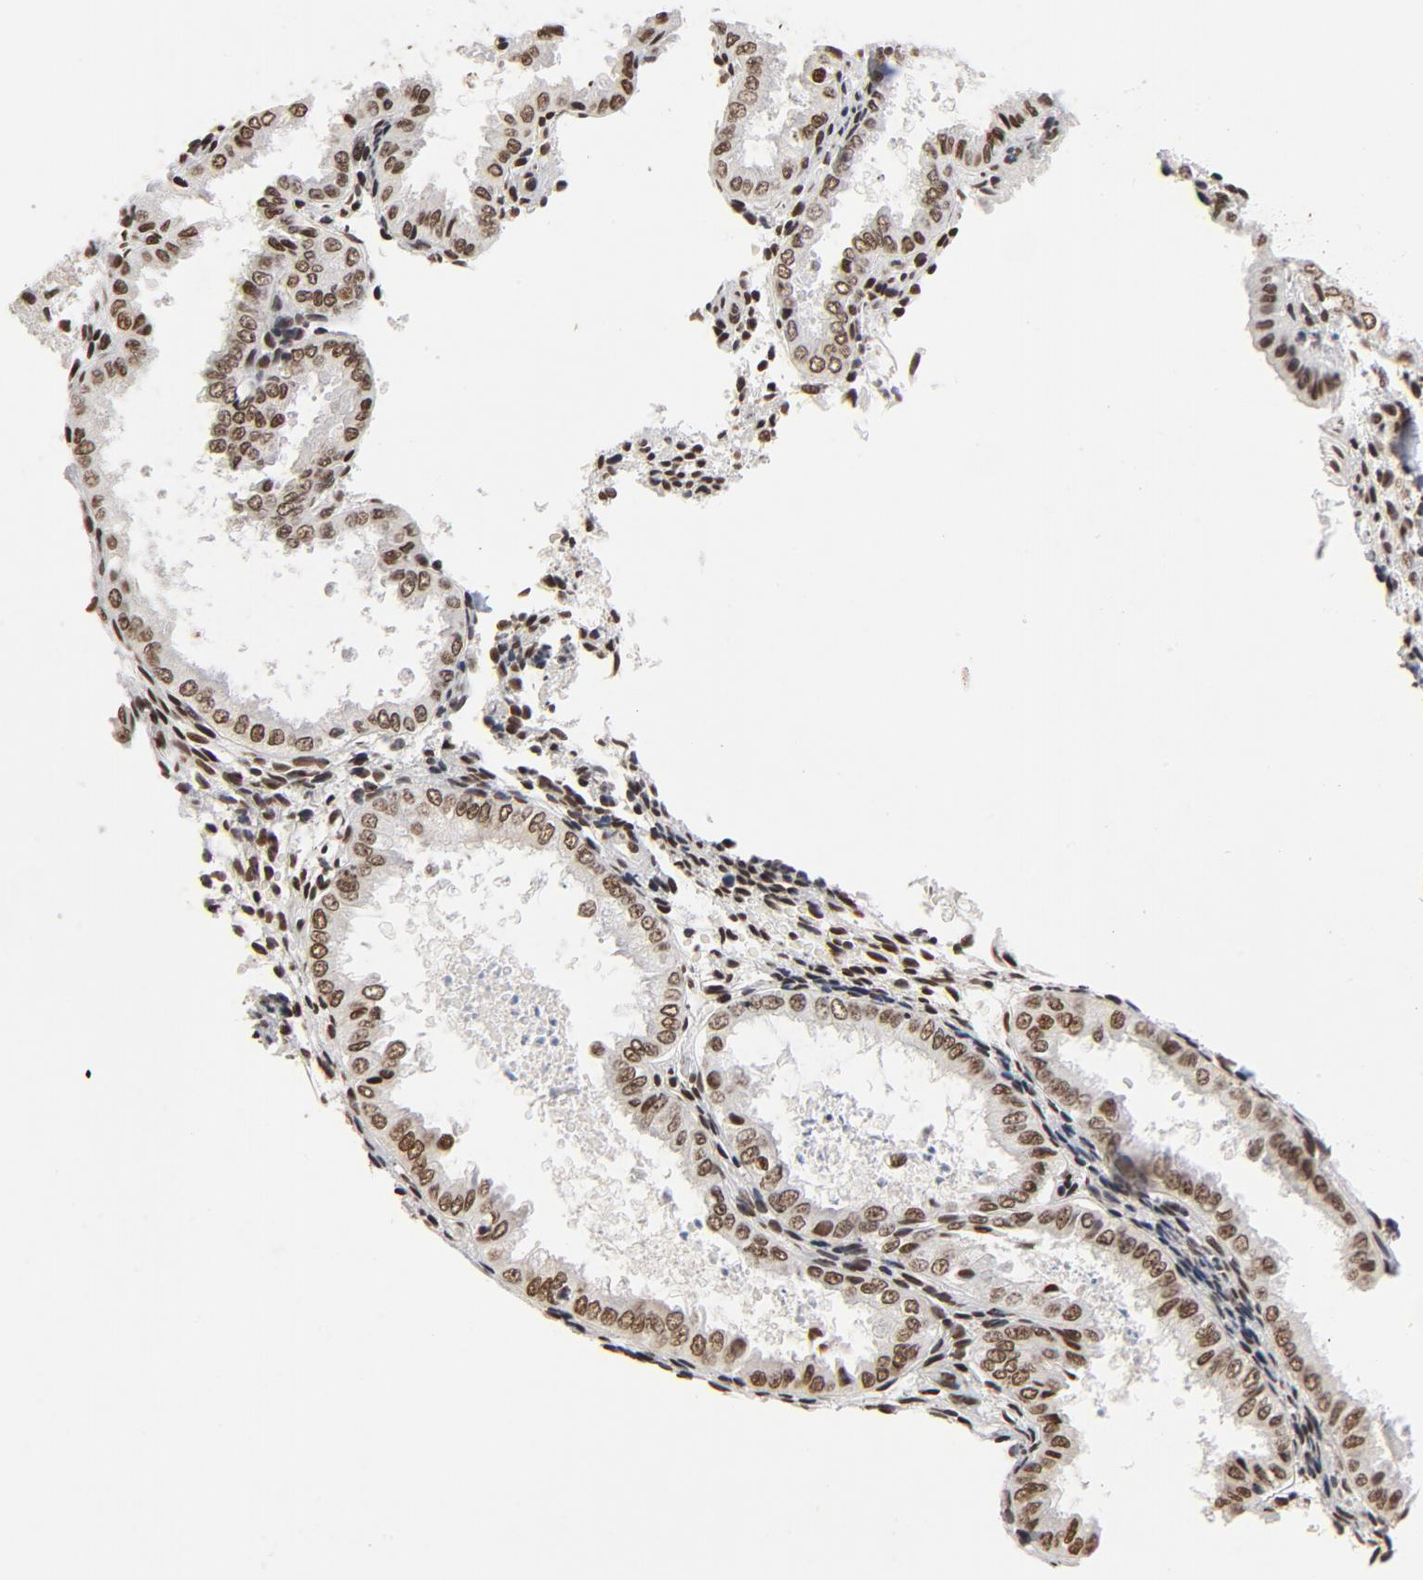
{"staining": {"intensity": "strong", "quantity": ">75%", "location": "nuclear"}, "tissue": "endometrium", "cell_type": "Cells in endometrial stroma", "image_type": "normal", "snomed": [{"axis": "morphology", "description": "Normal tissue, NOS"}, {"axis": "topography", "description": "Endometrium"}], "caption": "Immunohistochemistry (IHC) photomicrograph of benign endometrium stained for a protein (brown), which shows high levels of strong nuclear staining in approximately >75% of cells in endometrial stroma.", "gene": "TP53BP1", "patient": {"sex": "female", "age": 33}}